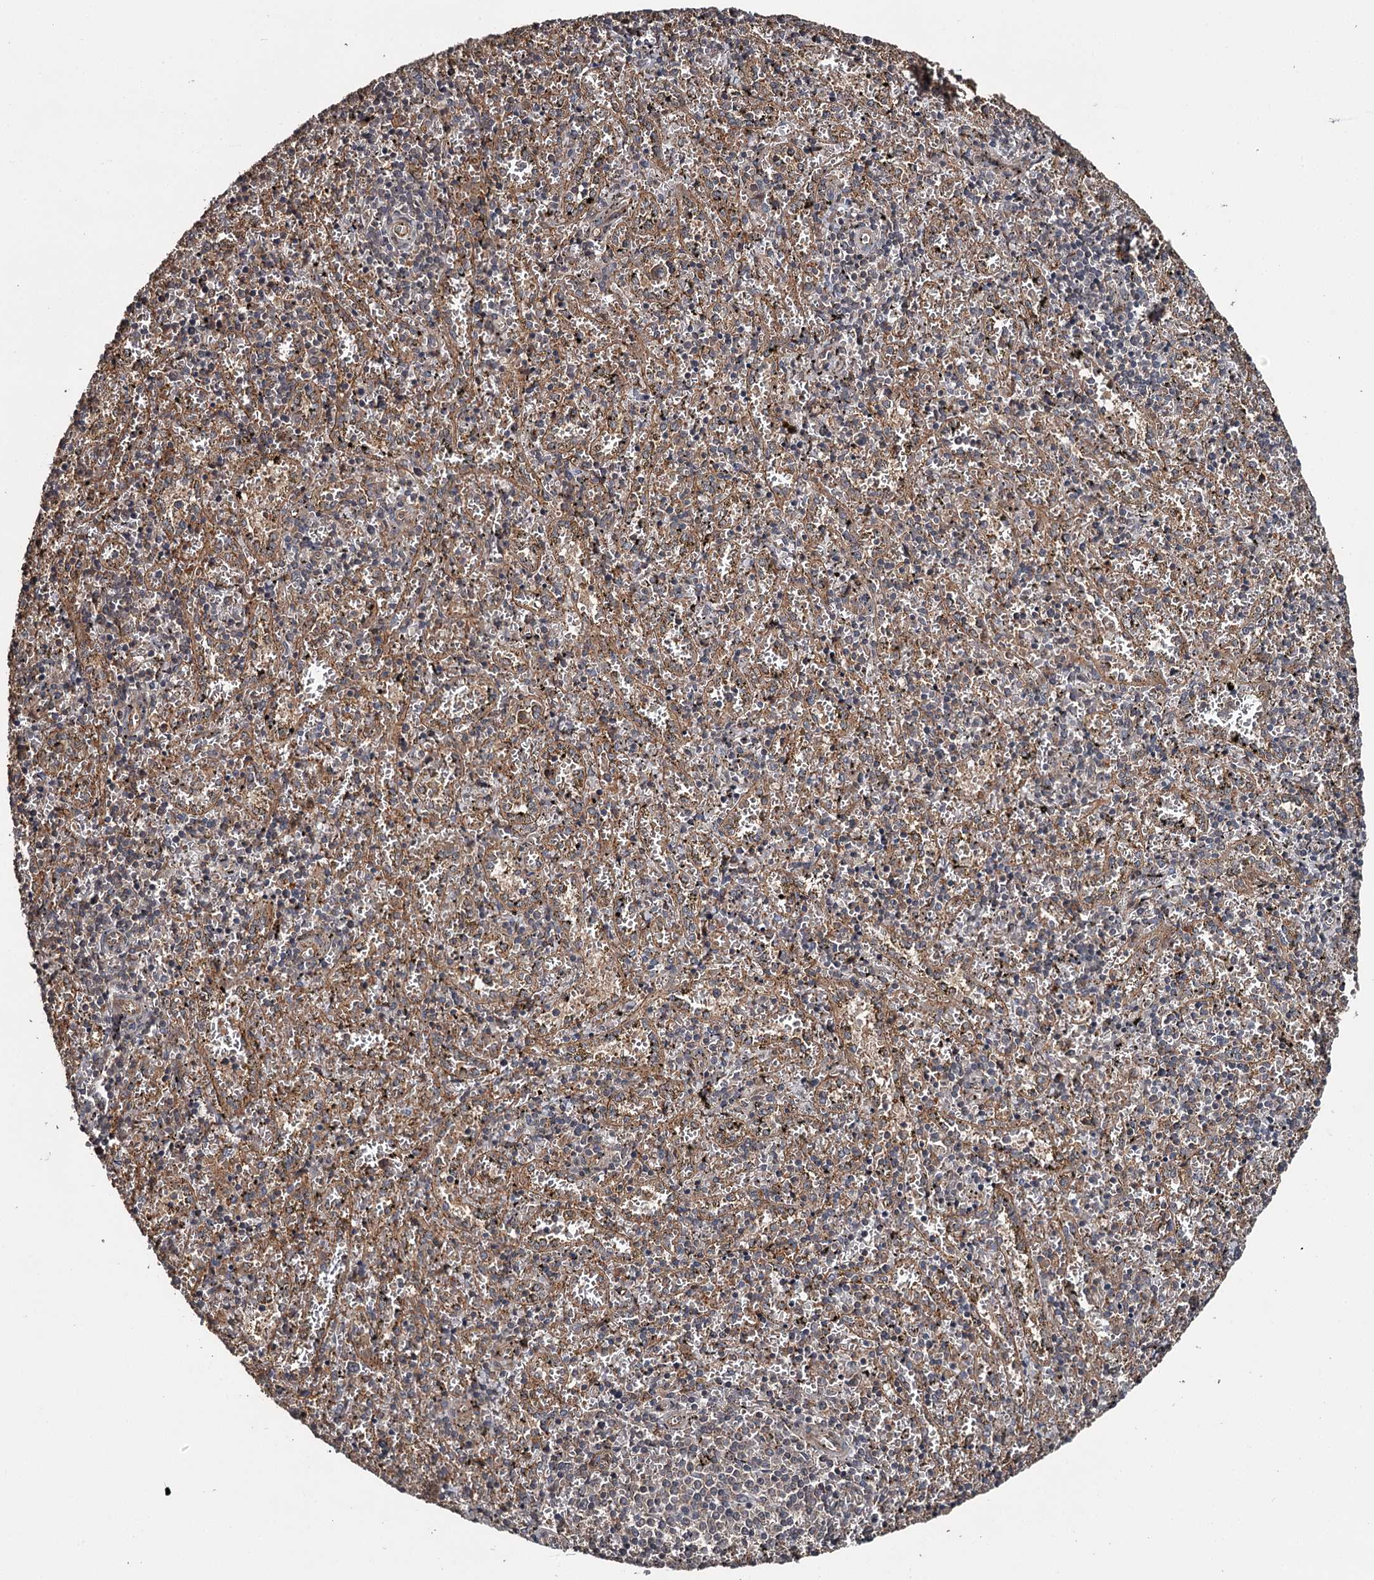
{"staining": {"intensity": "moderate", "quantity": "<25%", "location": "cytoplasmic/membranous"}, "tissue": "spleen", "cell_type": "Cells in red pulp", "image_type": "normal", "snomed": [{"axis": "morphology", "description": "Normal tissue, NOS"}, {"axis": "topography", "description": "Spleen"}], "caption": "Human spleen stained with a brown dye demonstrates moderate cytoplasmic/membranous positive expression in about <25% of cells in red pulp.", "gene": "RAB21", "patient": {"sex": "male", "age": 11}}